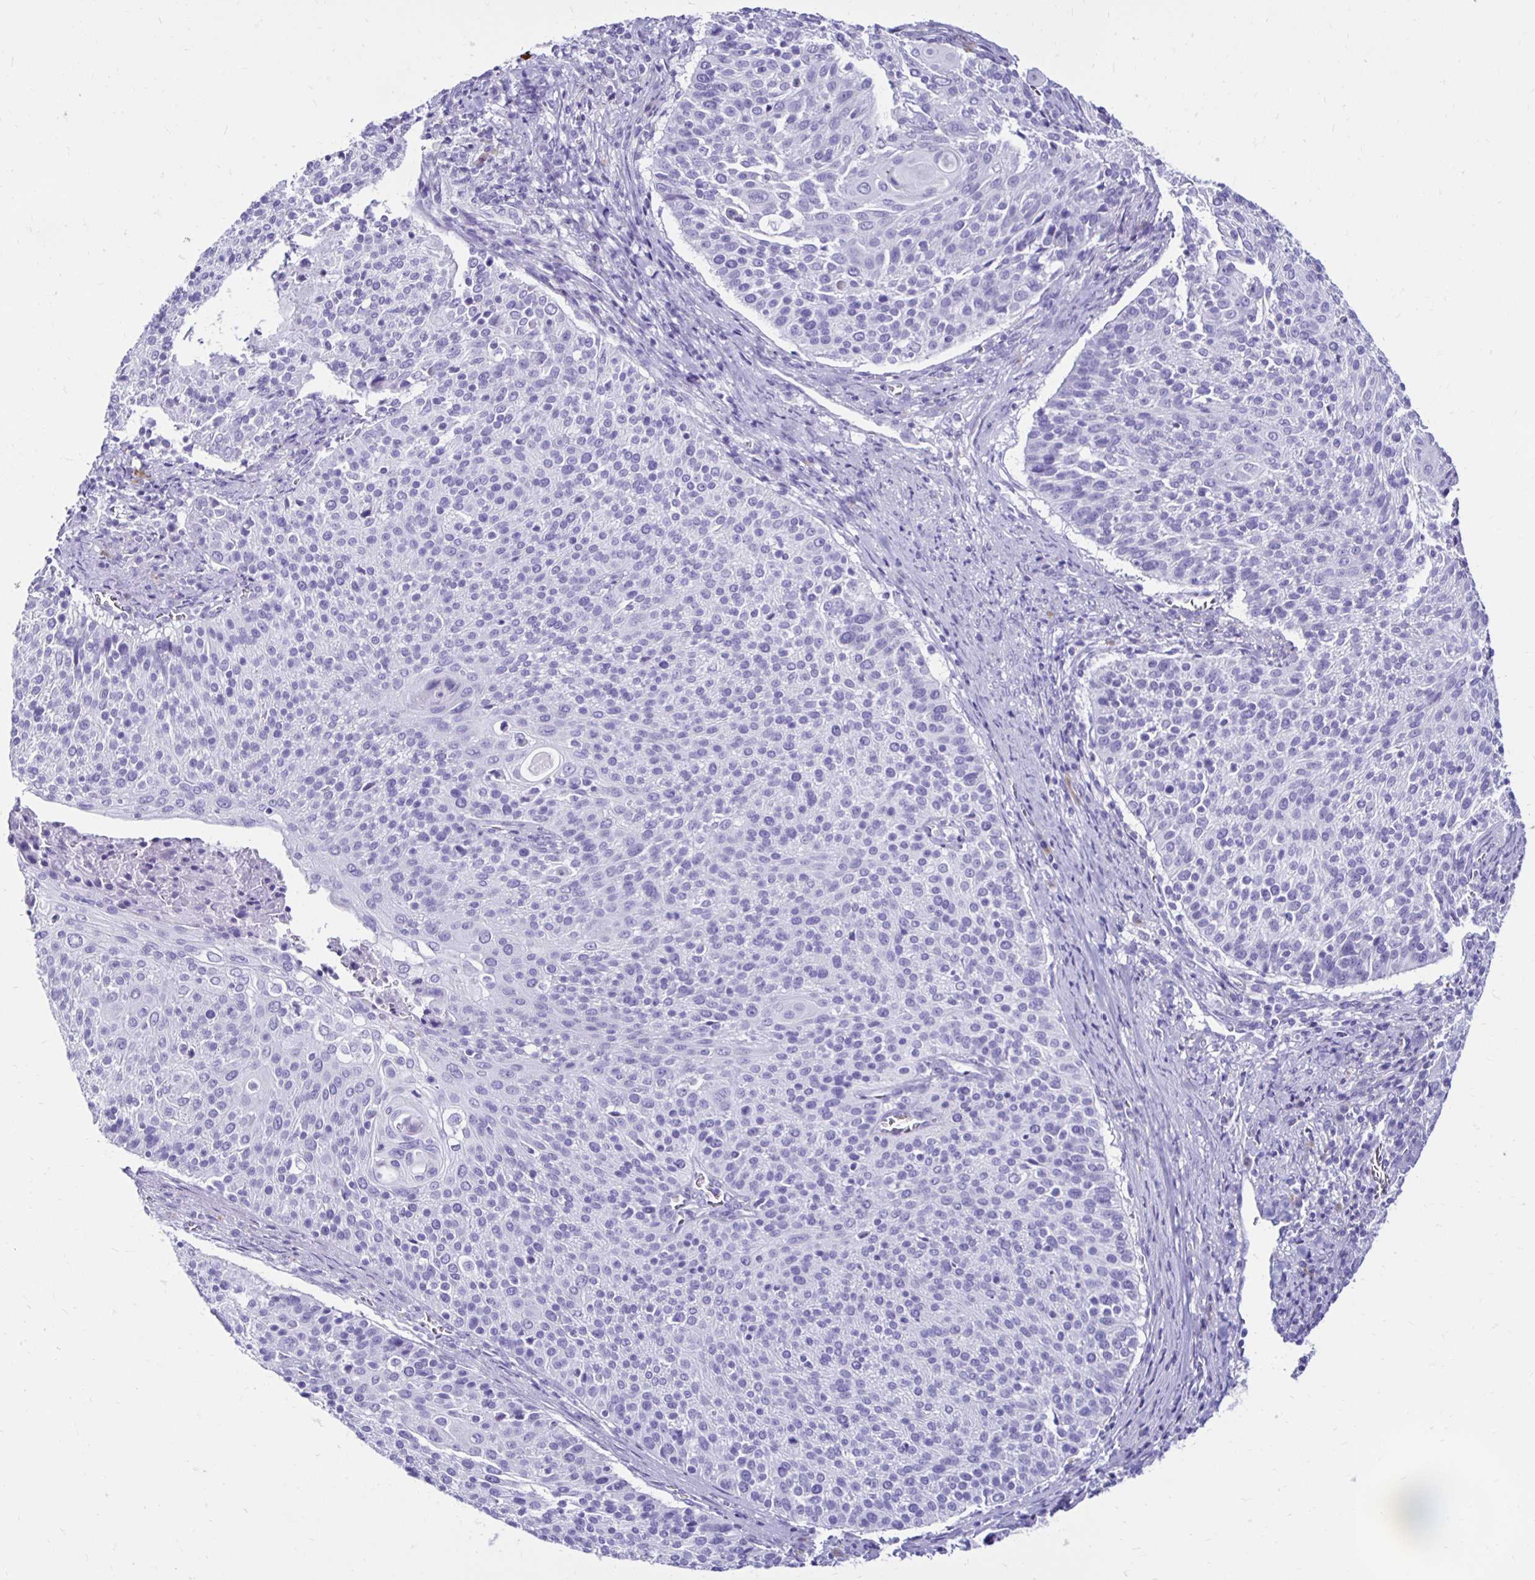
{"staining": {"intensity": "negative", "quantity": "none", "location": "none"}, "tissue": "cervical cancer", "cell_type": "Tumor cells", "image_type": "cancer", "snomed": [{"axis": "morphology", "description": "Squamous cell carcinoma, NOS"}, {"axis": "topography", "description": "Cervix"}], "caption": "This micrograph is of cervical cancer stained with IHC to label a protein in brown with the nuclei are counter-stained blue. There is no staining in tumor cells.", "gene": "CST5", "patient": {"sex": "female", "age": 31}}